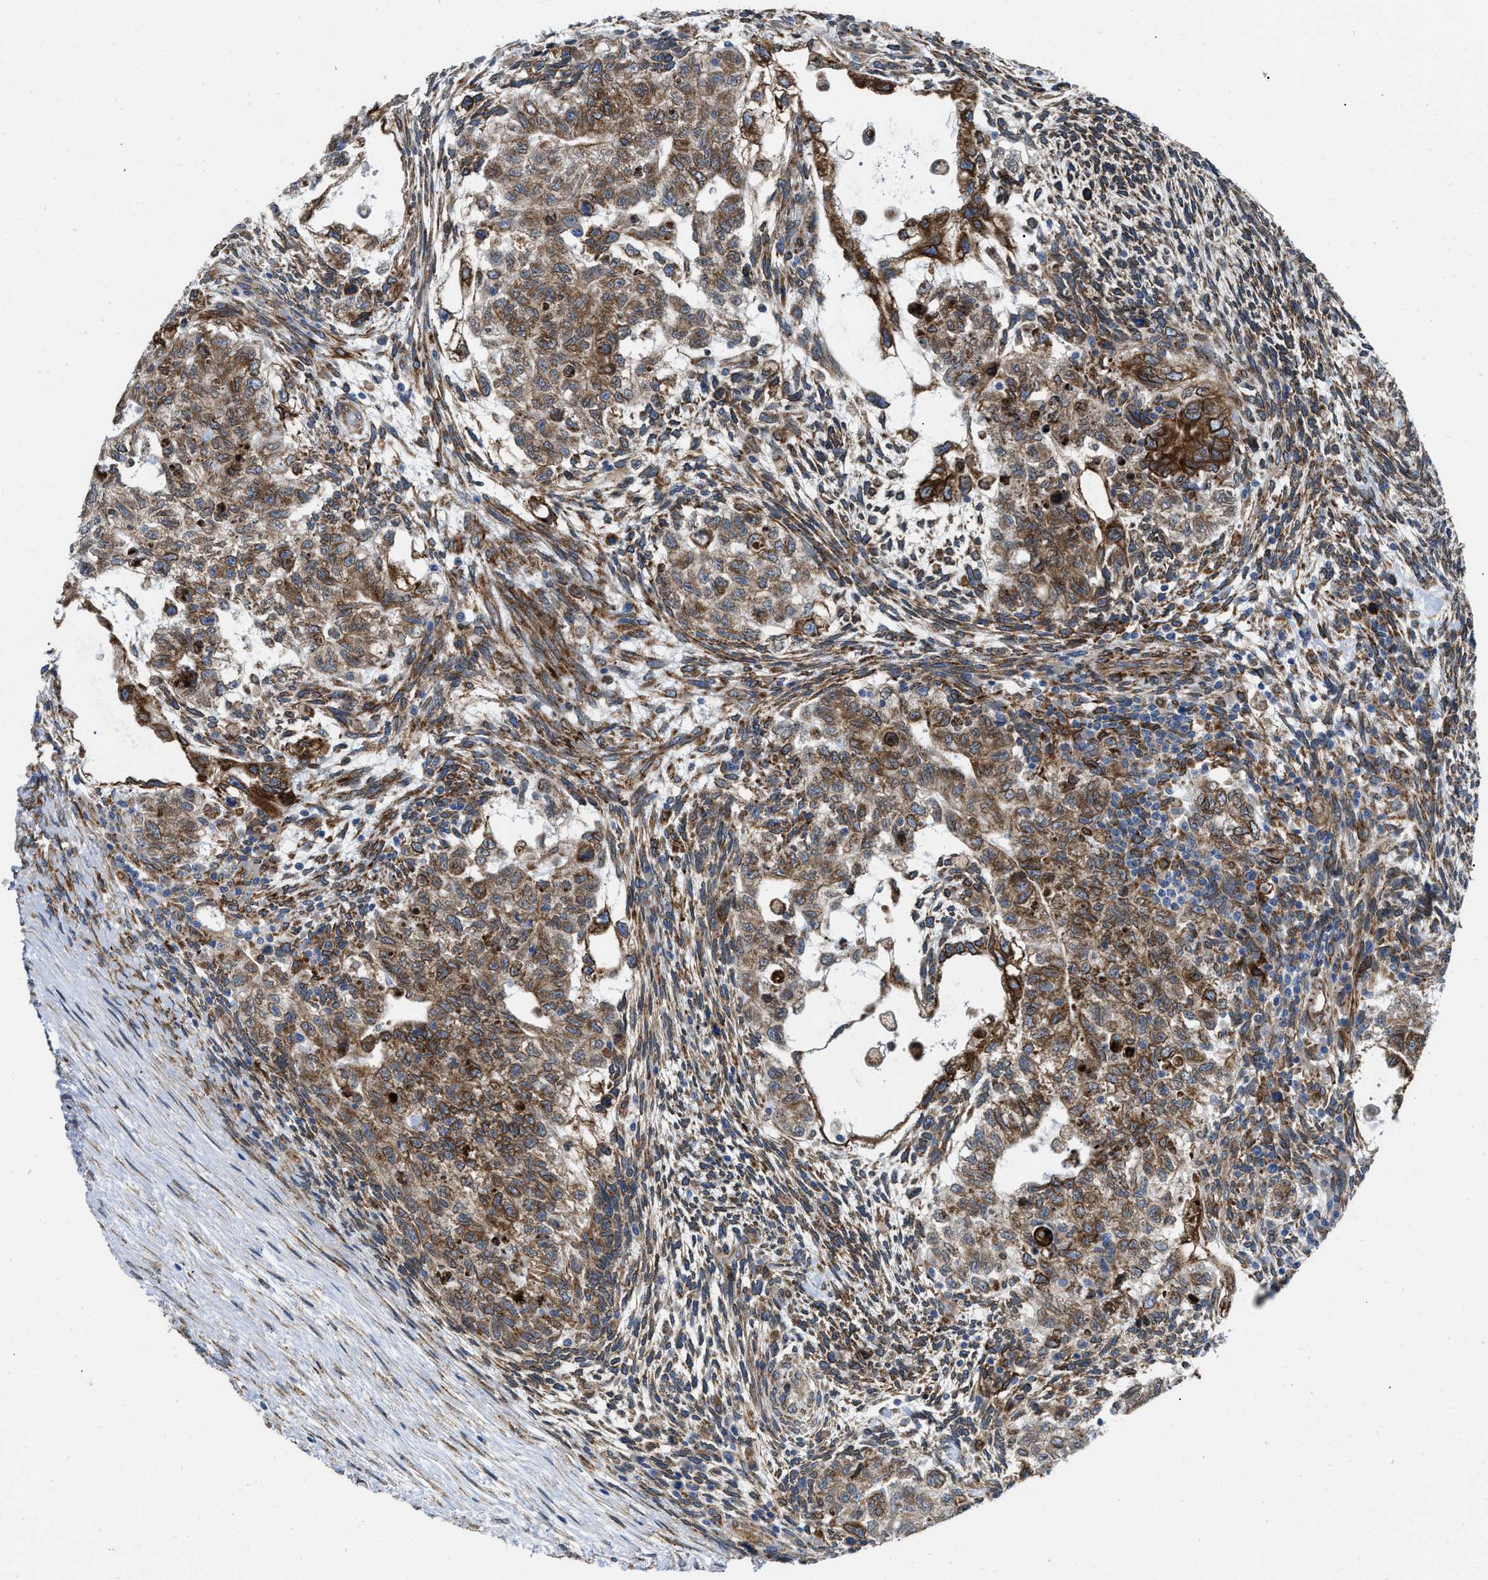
{"staining": {"intensity": "strong", "quantity": ">75%", "location": "cytoplasmic/membranous"}, "tissue": "testis cancer", "cell_type": "Tumor cells", "image_type": "cancer", "snomed": [{"axis": "morphology", "description": "Normal tissue, NOS"}, {"axis": "morphology", "description": "Carcinoma, Embryonal, NOS"}, {"axis": "topography", "description": "Testis"}], "caption": "A brown stain labels strong cytoplasmic/membranous positivity of a protein in human embryonal carcinoma (testis) tumor cells. (brown staining indicates protein expression, while blue staining denotes nuclei).", "gene": "ERLIN2", "patient": {"sex": "male", "age": 36}}